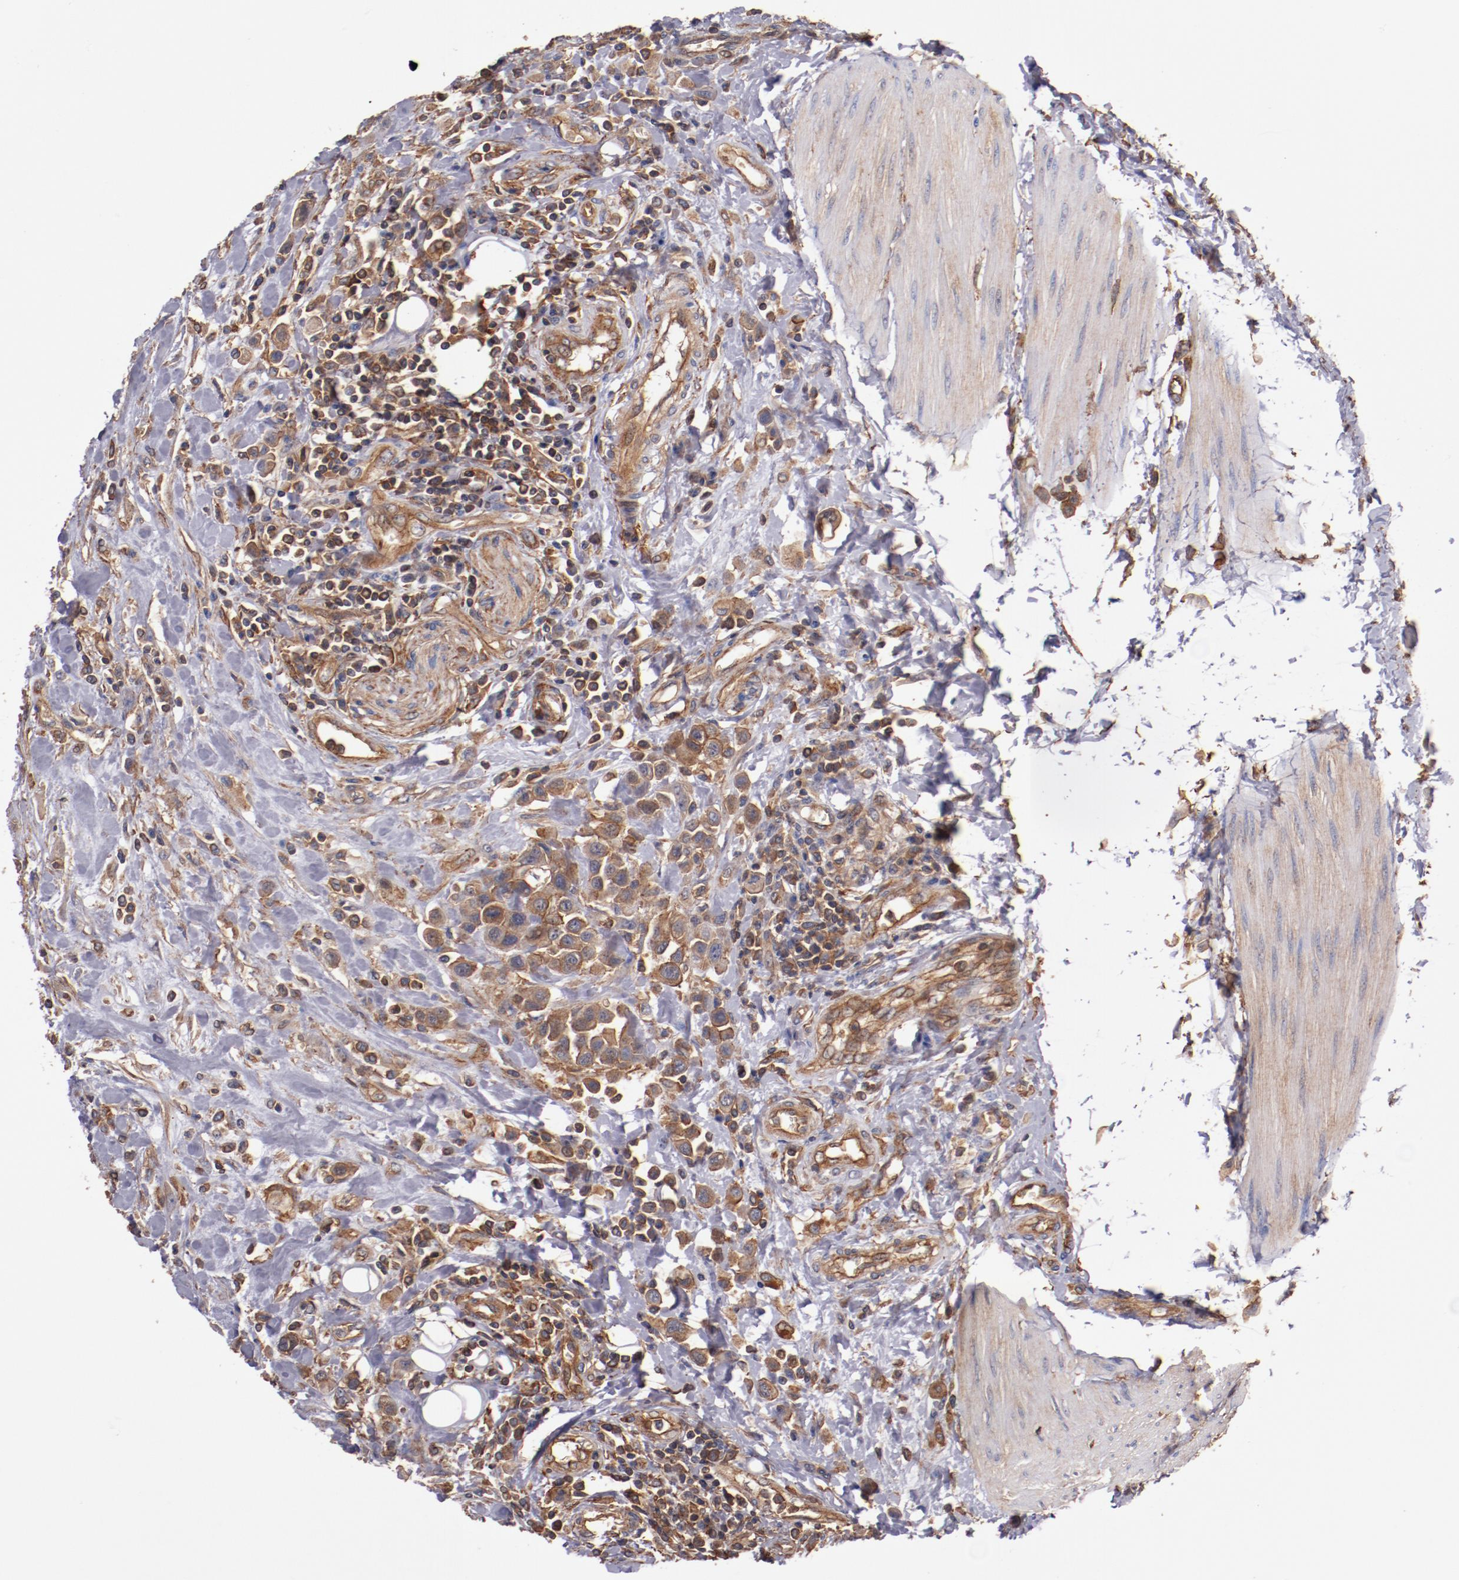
{"staining": {"intensity": "strong", "quantity": ">75%", "location": "cytoplasmic/membranous"}, "tissue": "urothelial cancer", "cell_type": "Tumor cells", "image_type": "cancer", "snomed": [{"axis": "morphology", "description": "Urothelial carcinoma, High grade"}, {"axis": "topography", "description": "Urinary bladder"}], "caption": "This is a photomicrograph of immunohistochemistry staining of urothelial carcinoma (high-grade), which shows strong positivity in the cytoplasmic/membranous of tumor cells.", "gene": "TMOD3", "patient": {"sex": "male", "age": 50}}